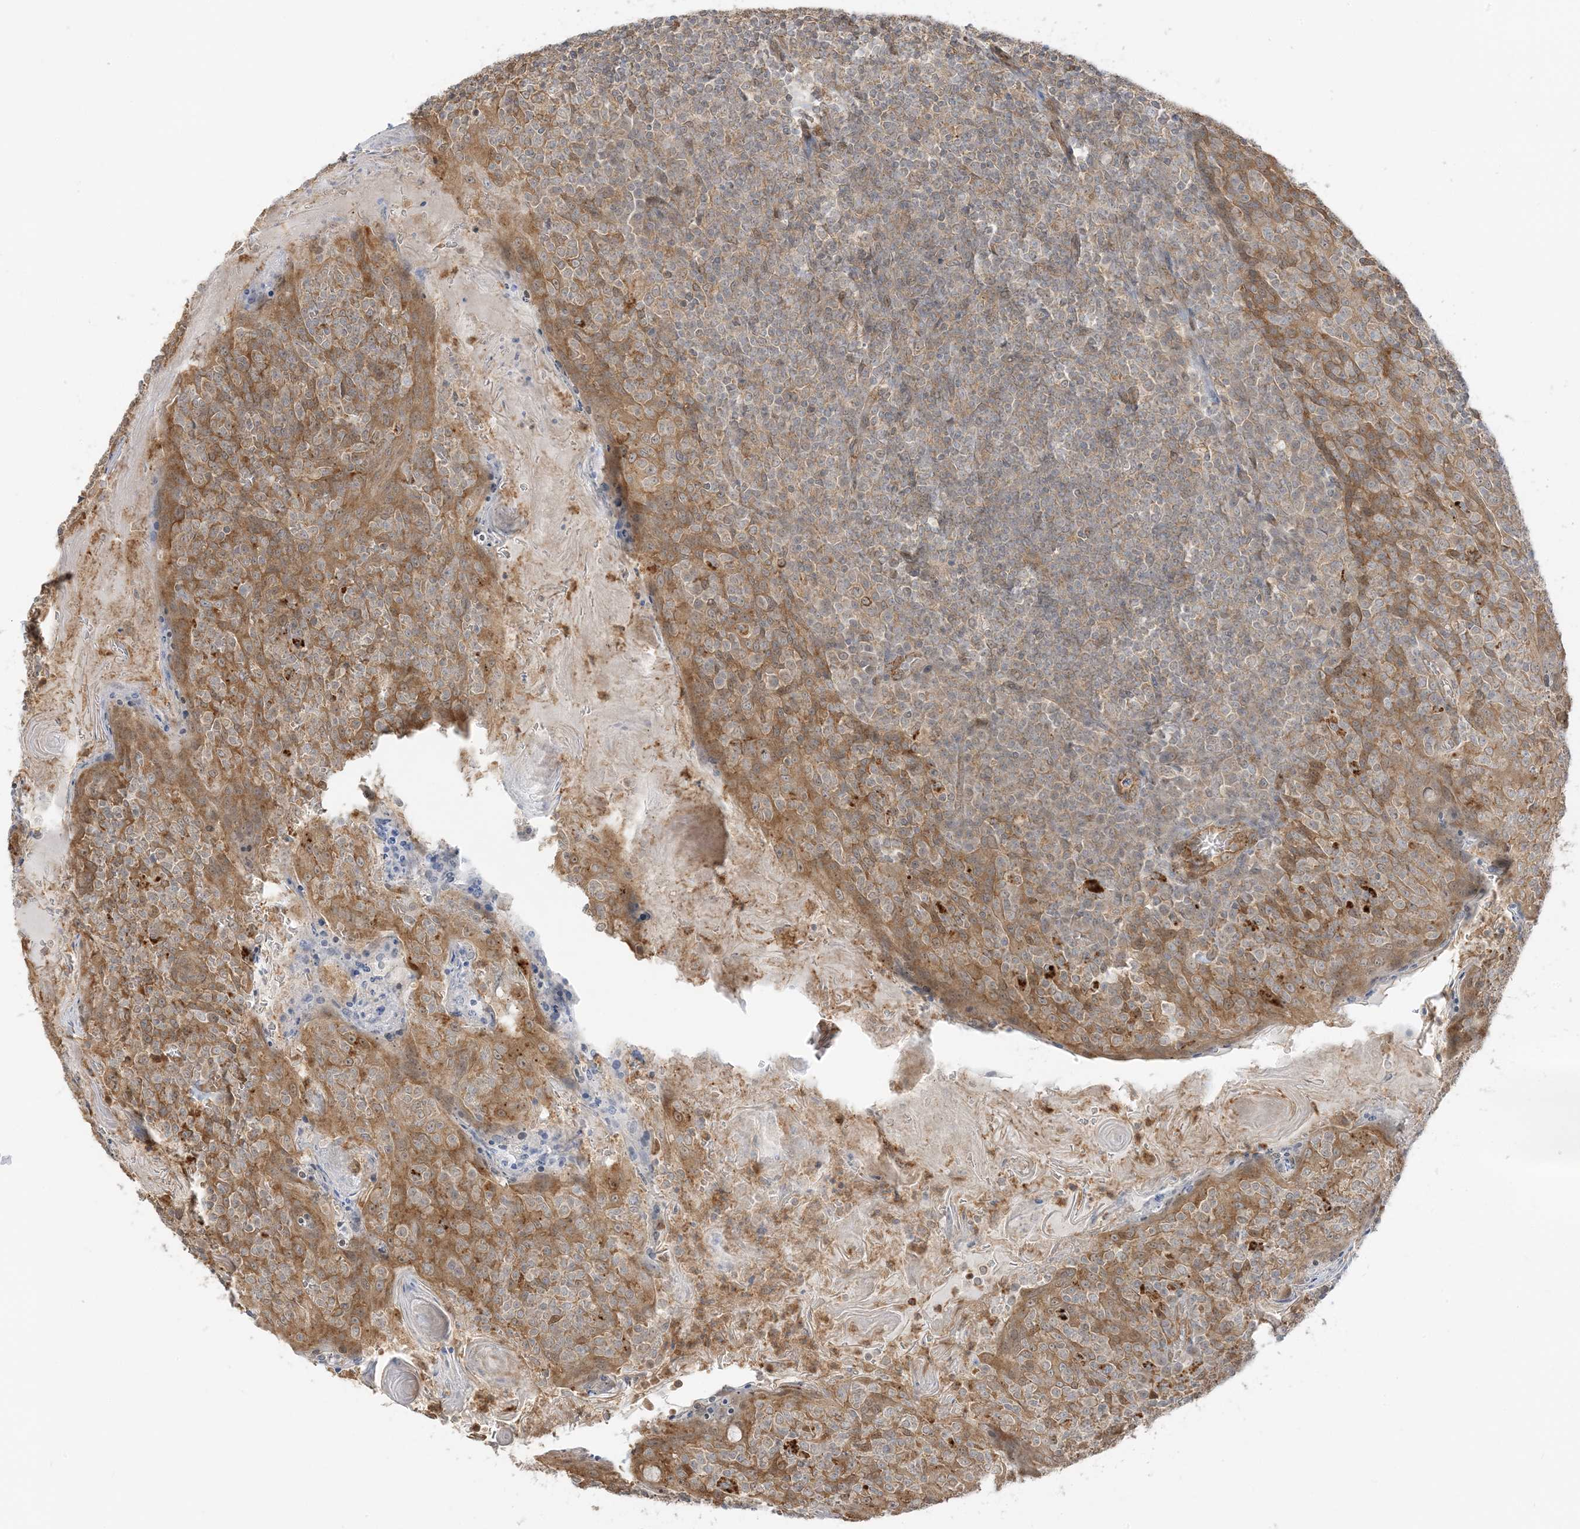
{"staining": {"intensity": "moderate", "quantity": ">75%", "location": "cytoplasmic/membranous"}, "tissue": "tonsil", "cell_type": "Germinal center cells", "image_type": "normal", "snomed": [{"axis": "morphology", "description": "Normal tissue, NOS"}, {"axis": "topography", "description": "Tonsil"}], "caption": "Unremarkable tonsil displays moderate cytoplasmic/membranous staining in about >75% of germinal center cells The staining is performed using DAB (3,3'-diaminobenzidine) brown chromogen to label protein expression. The nuclei are counter-stained blue using hematoxylin..", "gene": "UBAP2L", "patient": {"sex": "female", "age": 19}}